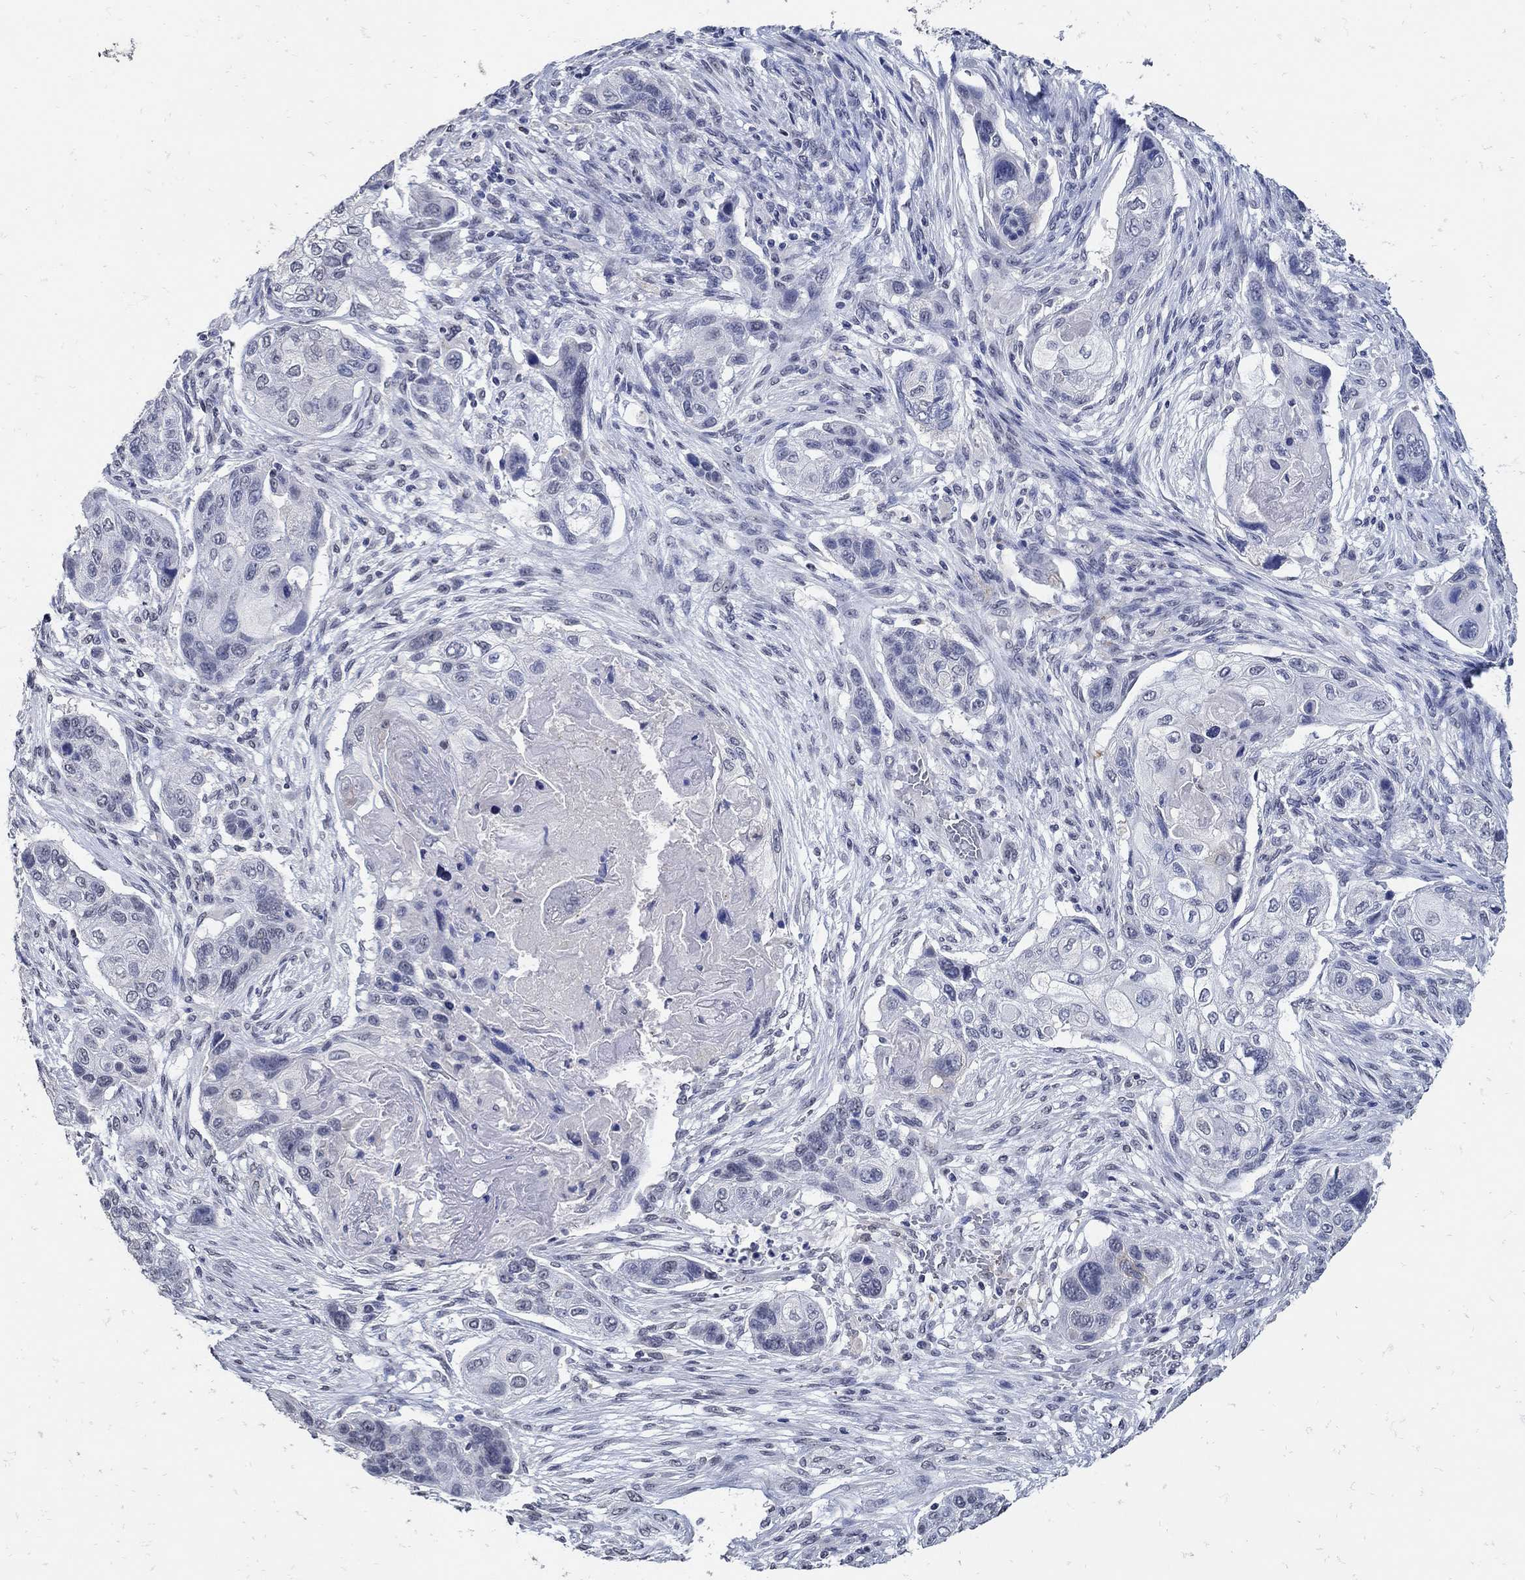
{"staining": {"intensity": "negative", "quantity": "none", "location": "none"}, "tissue": "lung cancer", "cell_type": "Tumor cells", "image_type": "cancer", "snomed": [{"axis": "morphology", "description": "Normal tissue, NOS"}, {"axis": "morphology", "description": "Squamous cell carcinoma, NOS"}, {"axis": "topography", "description": "Bronchus"}, {"axis": "topography", "description": "Lung"}], "caption": "Immunohistochemical staining of human lung cancer shows no significant staining in tumor cells.", "gene": "KCNN3", "patient": {"sex": "male", "age": 69}}